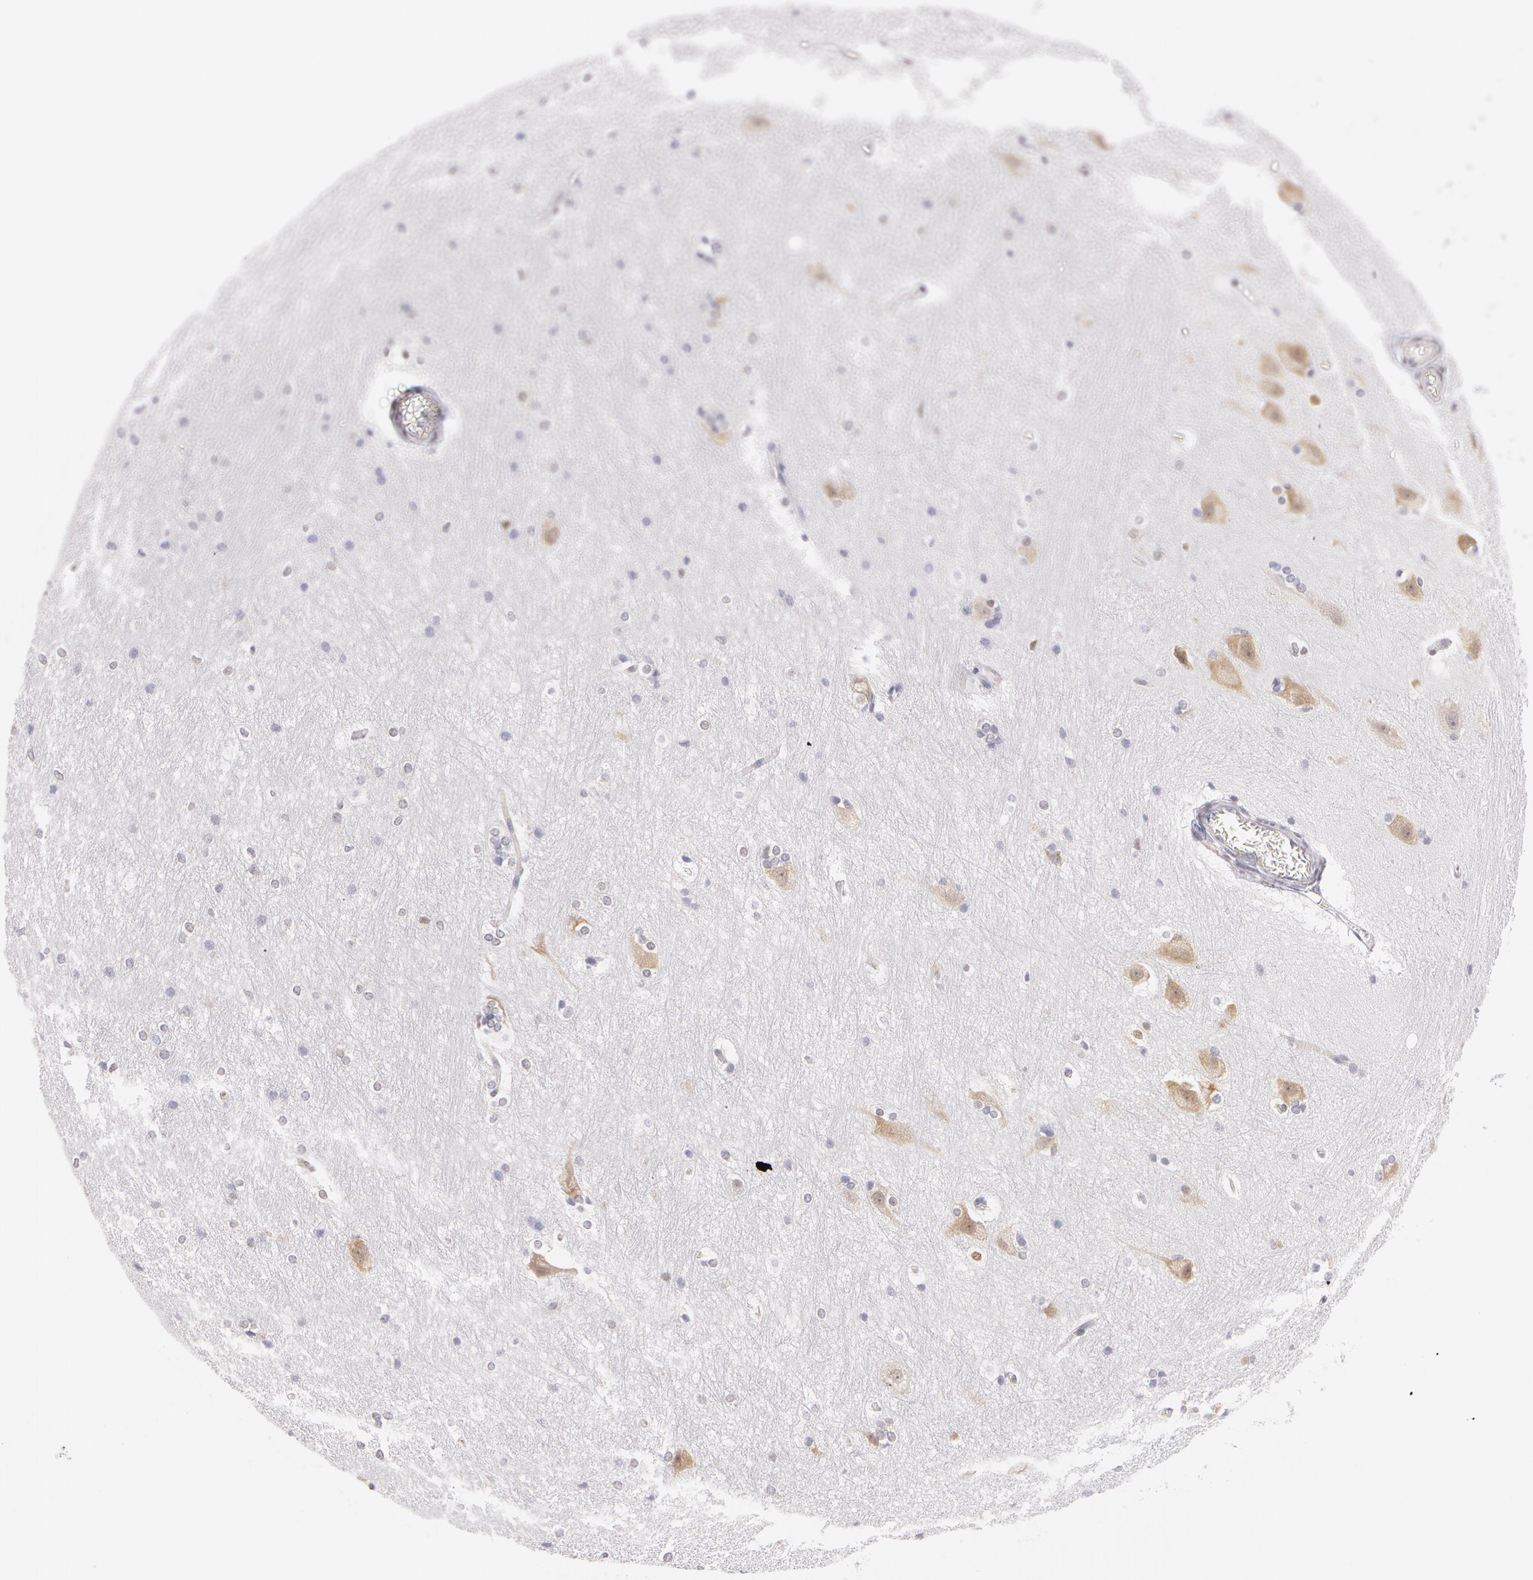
{"staining": {"intensity": "negative", "quantity": "none", "location": "none"}, "tissue": "hippocampus", "cell_type": "Glial cells", "image_type": "normal", "snomed": [{"axis": "morphology", "description": "Normal tissue, NOS"}, {"axis": "topography", "description": "Hippocampus"}], "caption": "DAB immunohistochemical staining of normal human hippocampus demonstrates no significant expression in glial cells.", "gene": "DDX3X", "patient": {"sex": "female", "age": 19}}